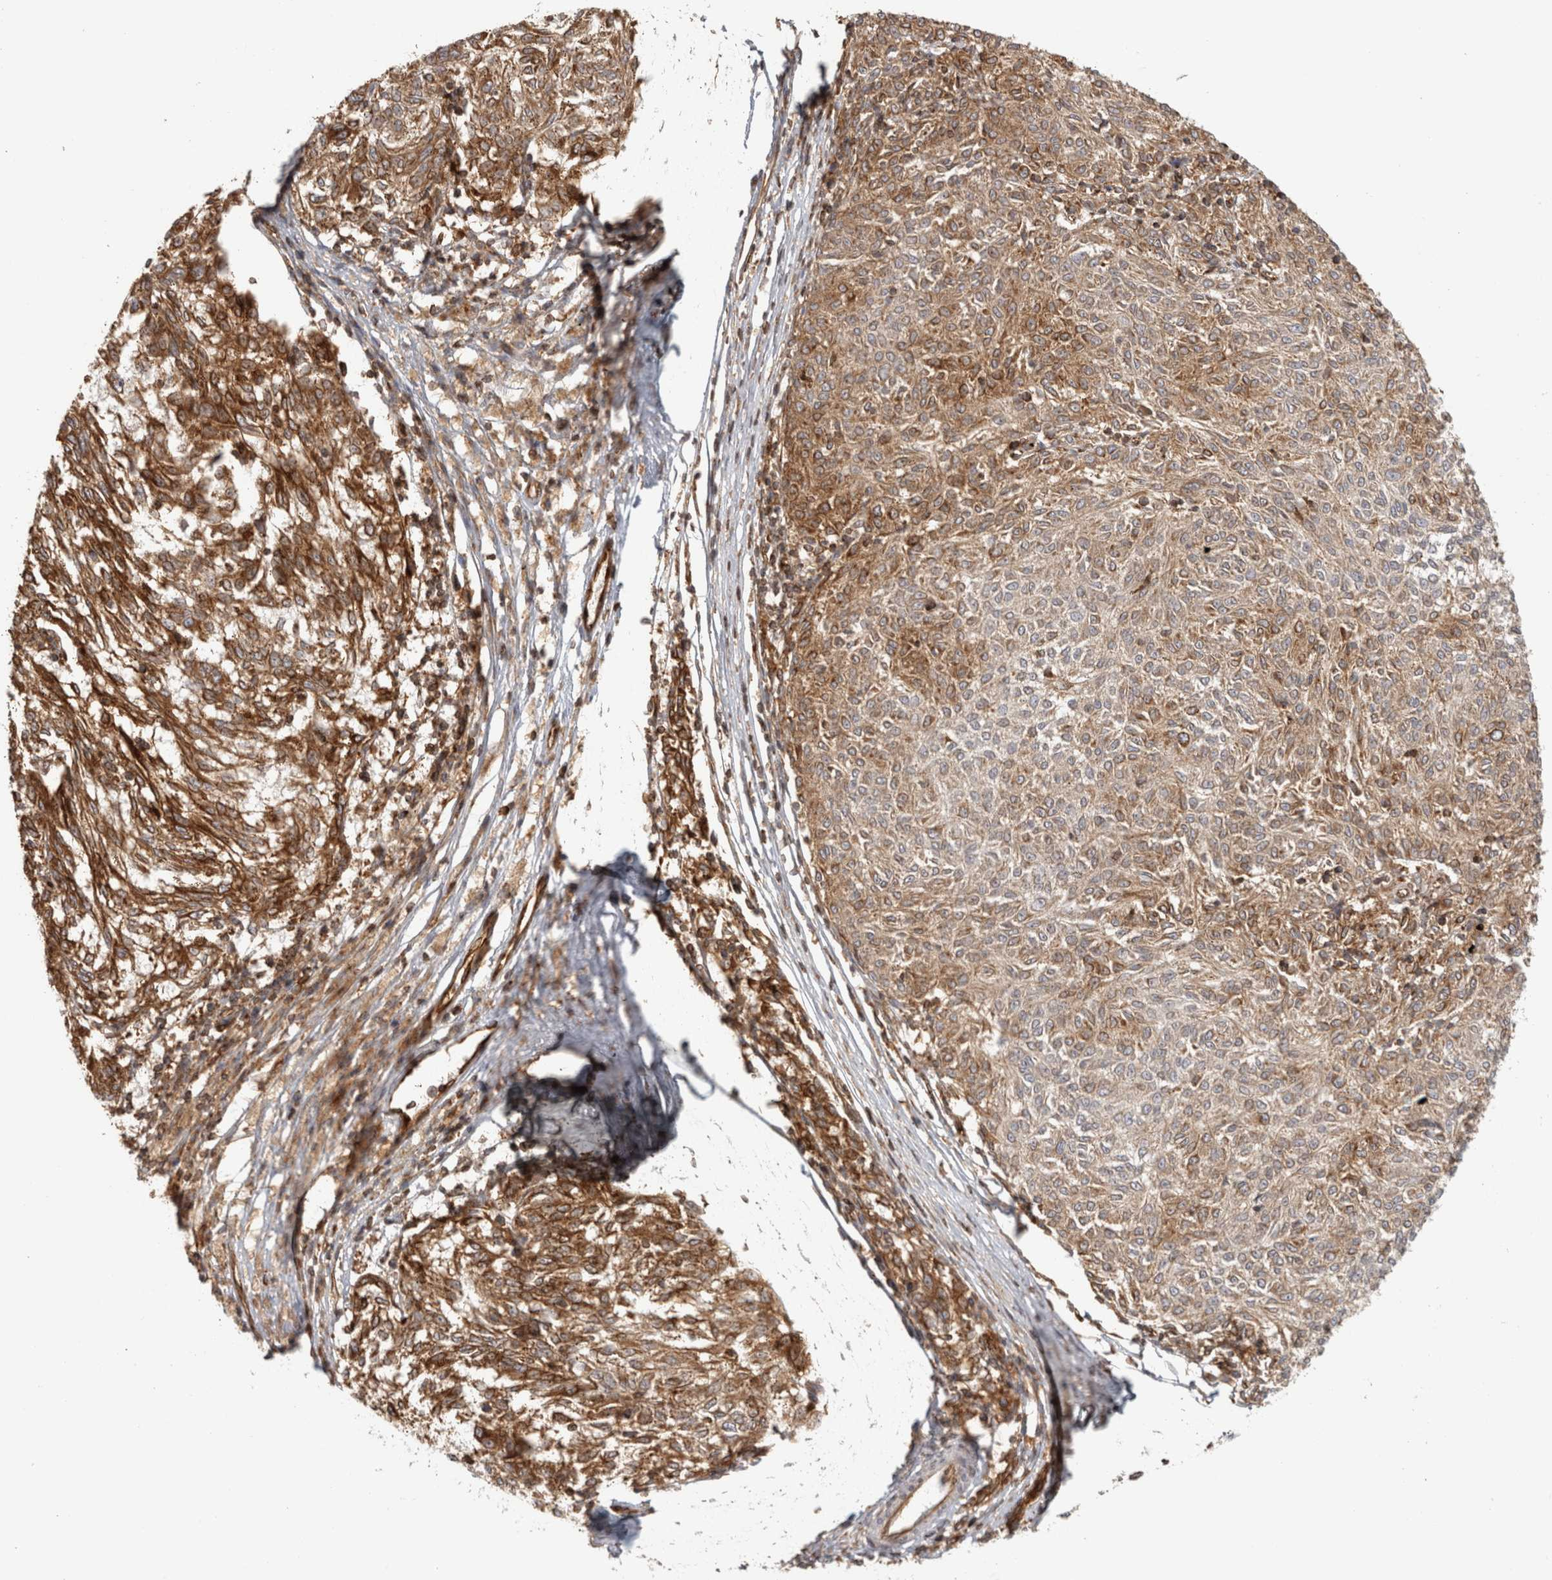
{"staining": {"intensity": "strong", "quantity": ">75%", "location": "cytoplasmic/membranous"}, "tissue": "melanoma", "cell_type": "Tumor cells", "image_type": "cancer", "snomed": [{"axis": "morphology", "description": "Malignant melanoma, NOS"}, {"axis": "topography", "description": "Skin"}], "caption": "Melanoma was stained to show a protein in brown. There is high levels of strong cytoplasmic/membranous positivity in about >75% of tumor cells.", "gene": "HLA-E", "patient": {"sex": "female", "age": 72}}